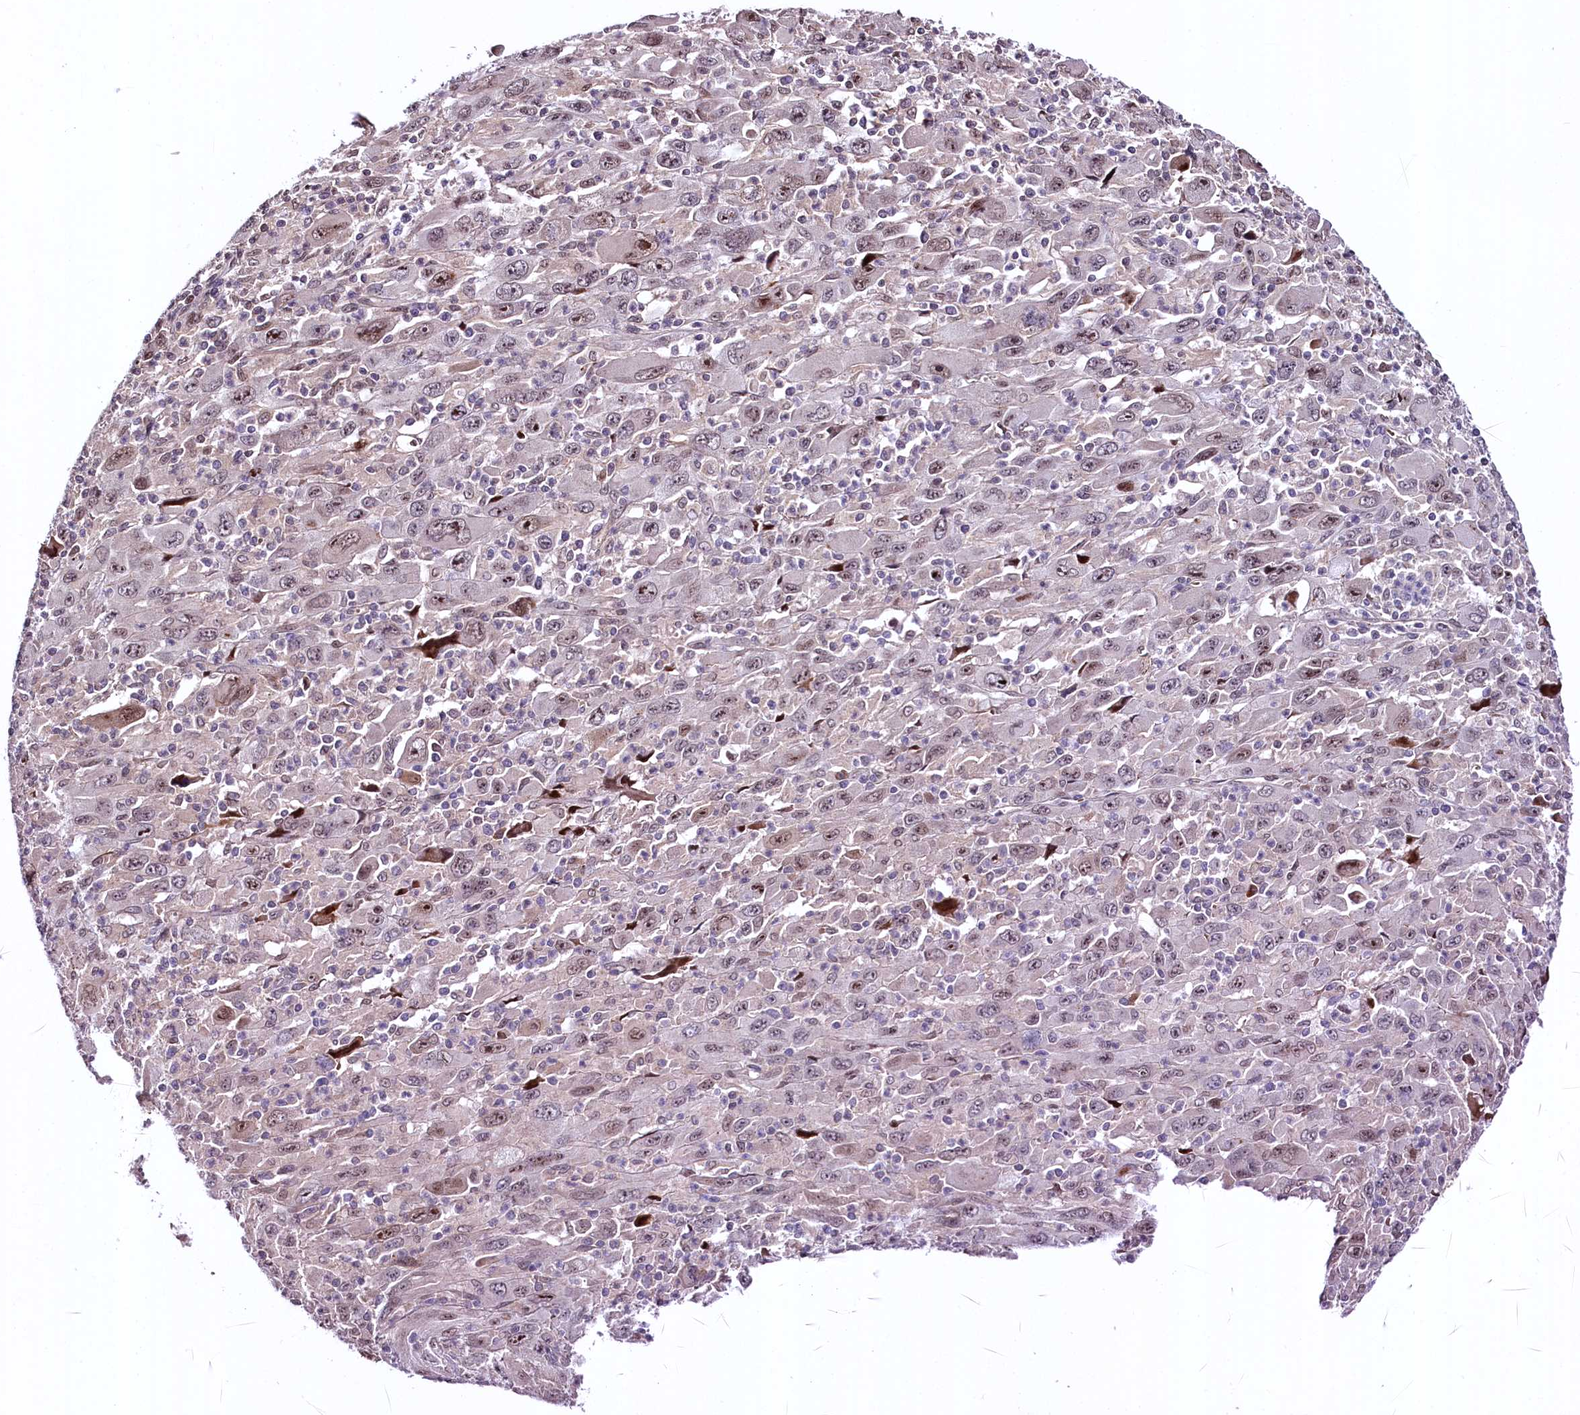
{"staining": {"intensity": "moderate", "quantity": "25%-75%", "location": "nuclear"}, "tissue": "melanoma", "cell_type": "Tumor cells", "image_type": "cancer", "snomed": [{"axis": "morphology", "description": "Malignant melanoma, Metastatic site"}, {"axis": "topography", "description": "Skin"}], "caption": "IHC micrograph of neoplastic tissue: human melanoma stained using immunohistochemistry displays medium levels of moderate protein expression localized specifically in the nuclear of tumor cells, appearing as a nuclear brown color.", "gene": "N4BP2L1", "patient": {"sex": "female", "age": 56}}